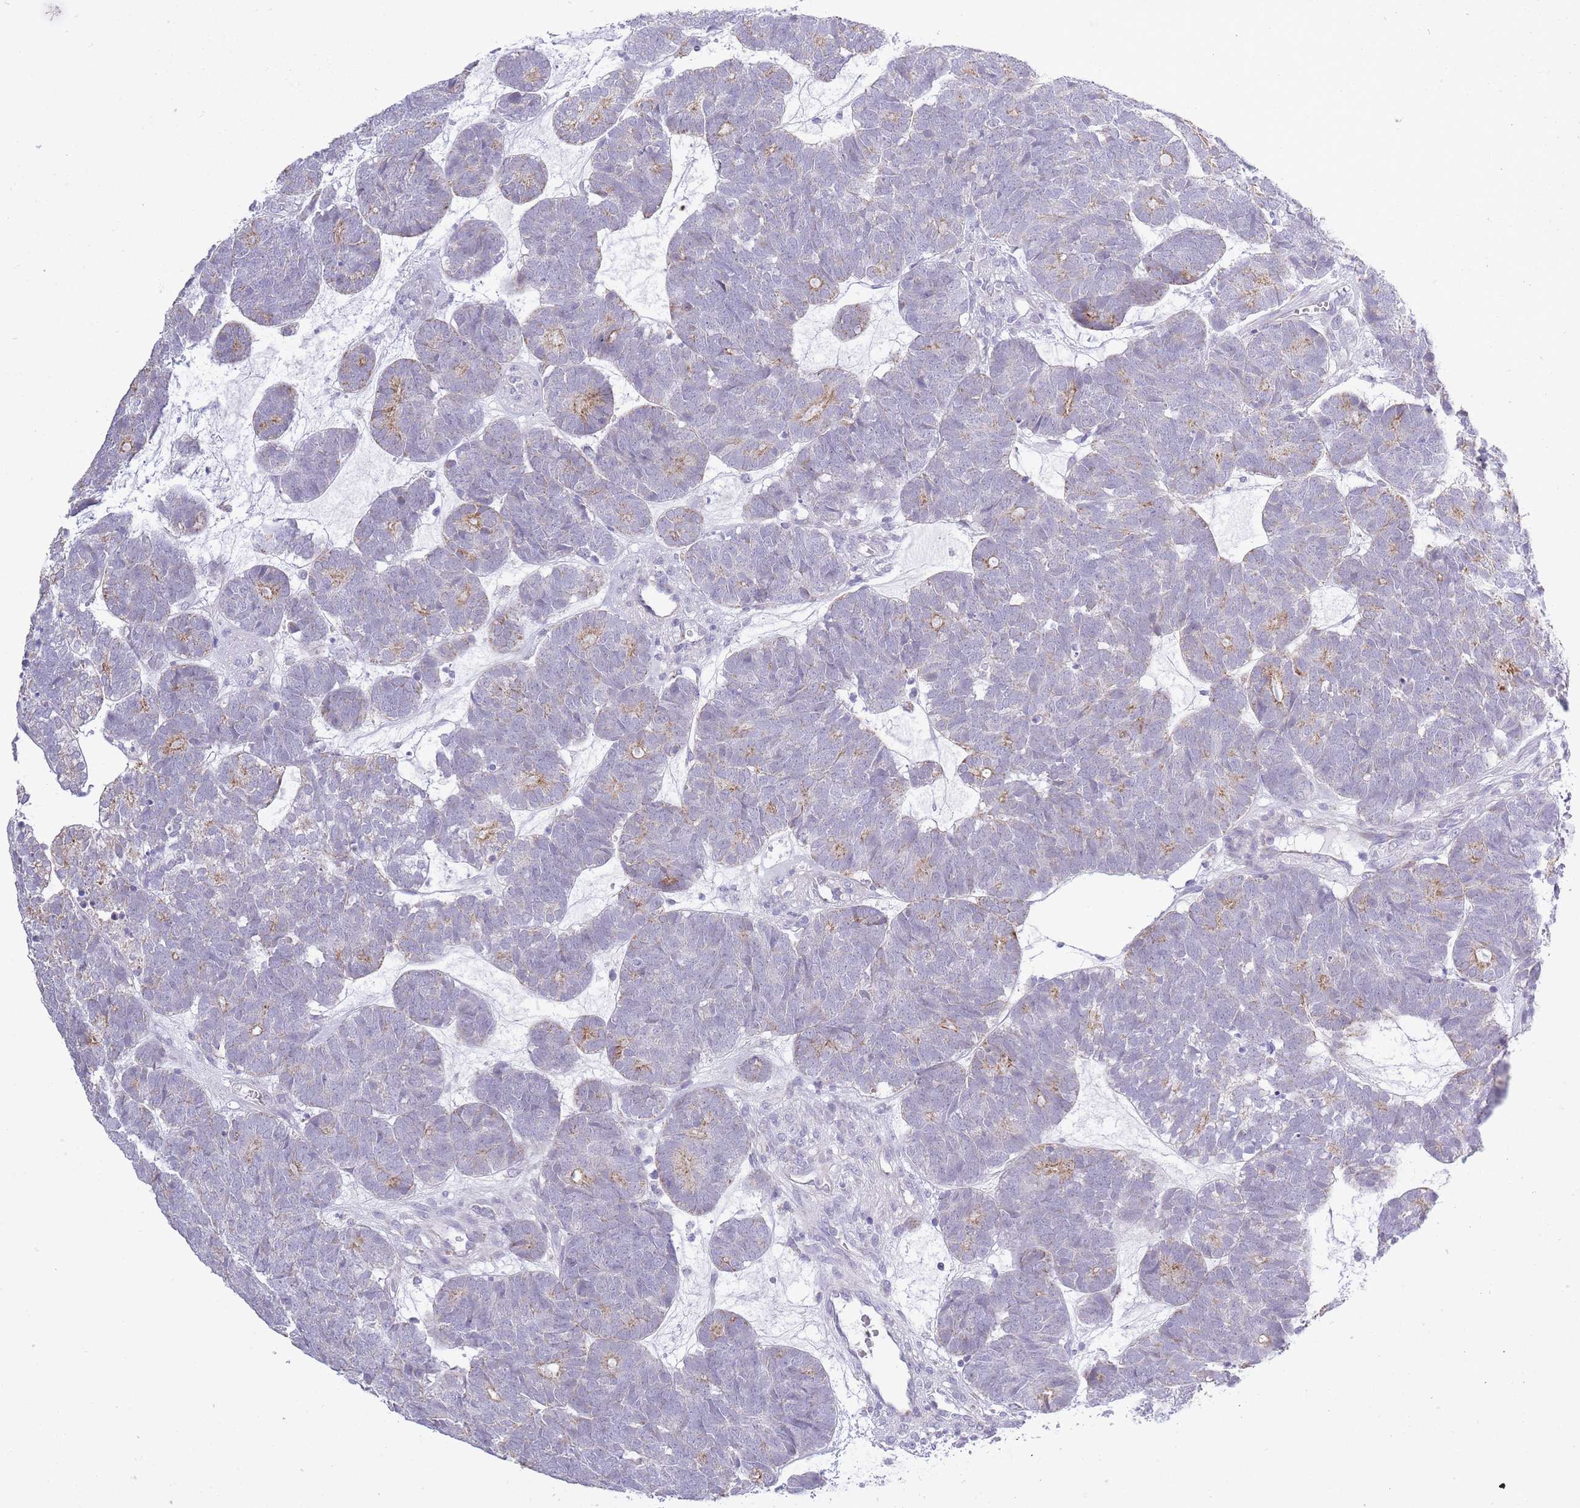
{"staining": {"intensity": "moderate", "quantity": "<25%", "location": "cytoplasmic/membranous"}, "tissue": "head and neck cancer", "cell_type": "Tumor cells", "image_type": "cancer", "snomed": [{"axis": "morphology", "description": "Adenocarcinoma, NOS"}, {"axis": "topography", "description": "Head-Neck"}], "caption": "The photomicrograph demonstrates staining of head and neck cancer, revealing moderate cytoplasmic/membranous protein staining (brown color) within tumor cells. (DAB IHC, brown staining for protein, blue staining for nuclei).", "gene": "ZBTB24", "patient": {"sex": "female", "age": 81}}